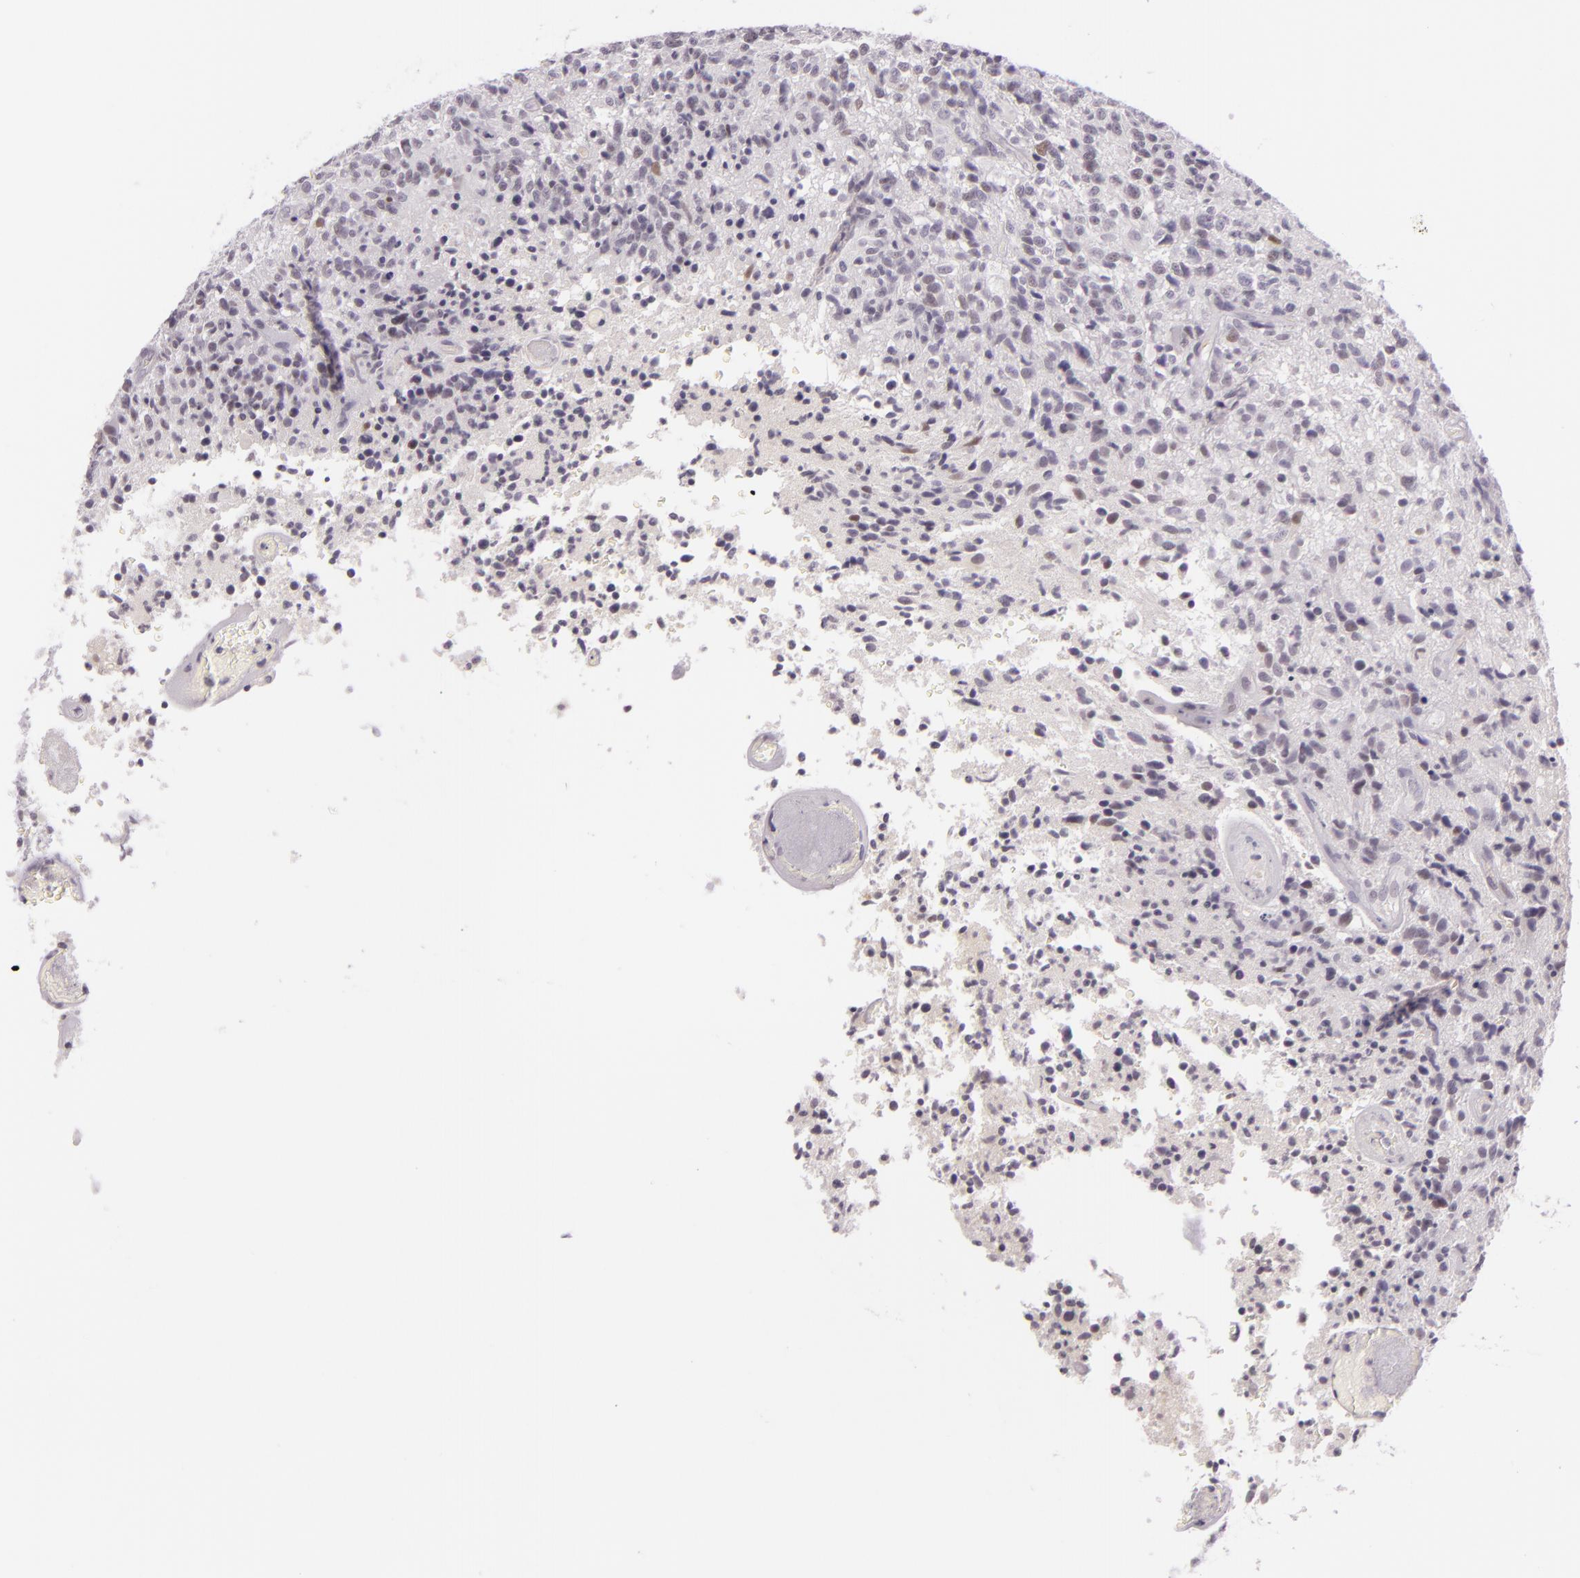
{"staining": {"intensity": "weak", "quantity": "<25%", "location": "nuclear"}, "tissue": "glioma", "cell_type": "Tumor cells", "image_type": "cancer", "snomed": [{"axis": "morphology", "description": "Glioma, malignant, High grade"}, {"axis": "topography", "description": "Brain"}], "caption": "The photomicrograph exhibits no staining of tumor cells in high-grade glioma (malignant). Brightfield microscopy of immunohistochemistry (IHC) stained with DAB (3,3'-diaminobenzidine) (brown) and hematoxylin (blue), captured at high magnification.", "gene": "CHEK2", "patient": {"sex": "male", "age": 36}}